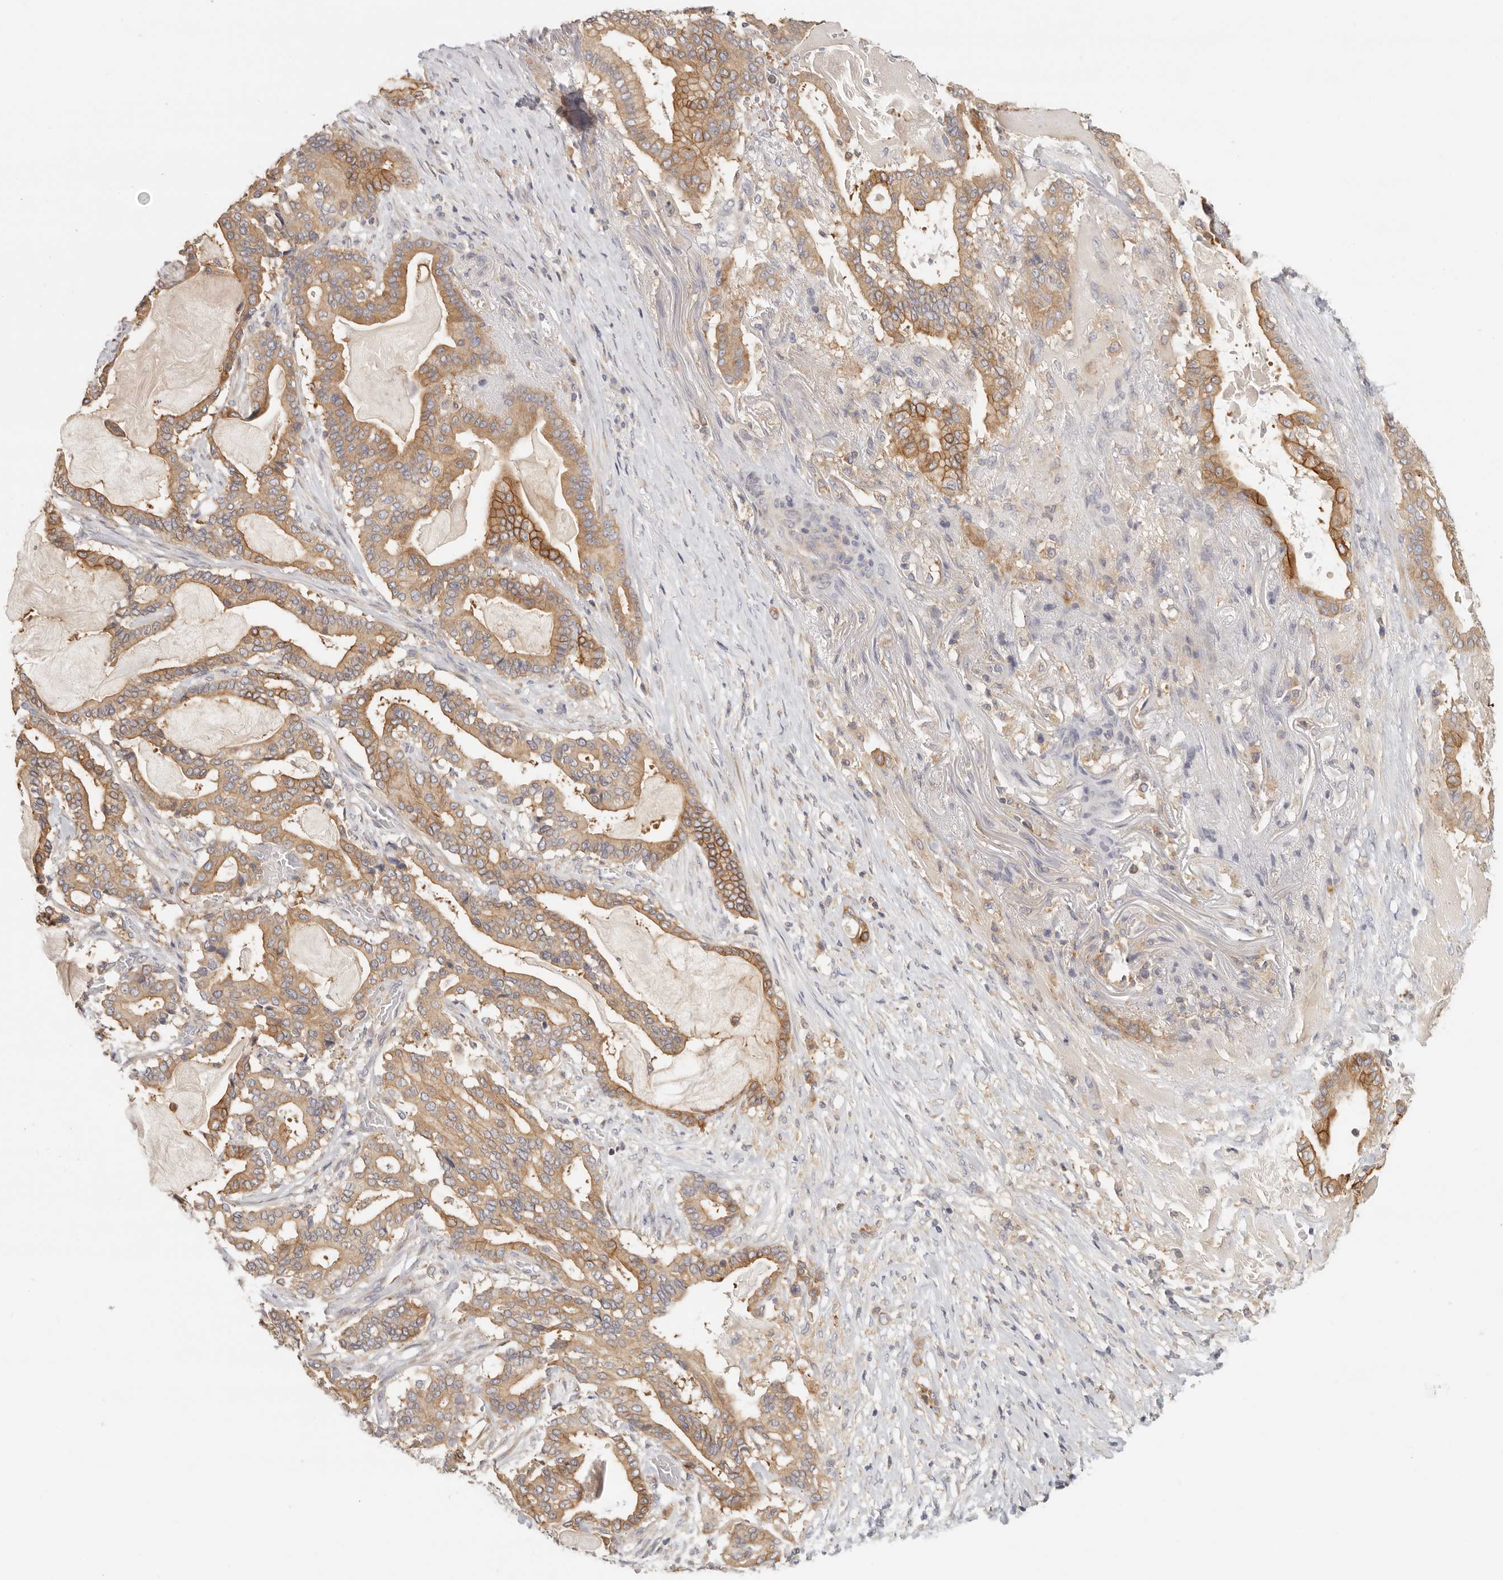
{"staining": {"intensity": "moderate", "quantity": ">75%", "location": "cytoplasmic/membranous"}, "tissue": "pancreatic cancer", "cell_type": "Tumor cells", "image_type": "cancer", "snomed": [{"axis": "morphology", "description": "Adenocarcinoma, NOS"}, {"axis": "topography", "description": "Pancreas"}], "caption": "Immunohistochemistry staining of pancreatic cancer, which exhibits medium levels of moderate cytoplasmic/membranous positivity in approximately >75% of tumor cells indicating moderate cytoplasmic/membranous protein expression. The staining was performed using DAB (brown) for protein detection and nuclei were counterstained in hematoxylin (blue).", "gene": "ANXA9", "patient": {"sex": "male", "age": 63}}